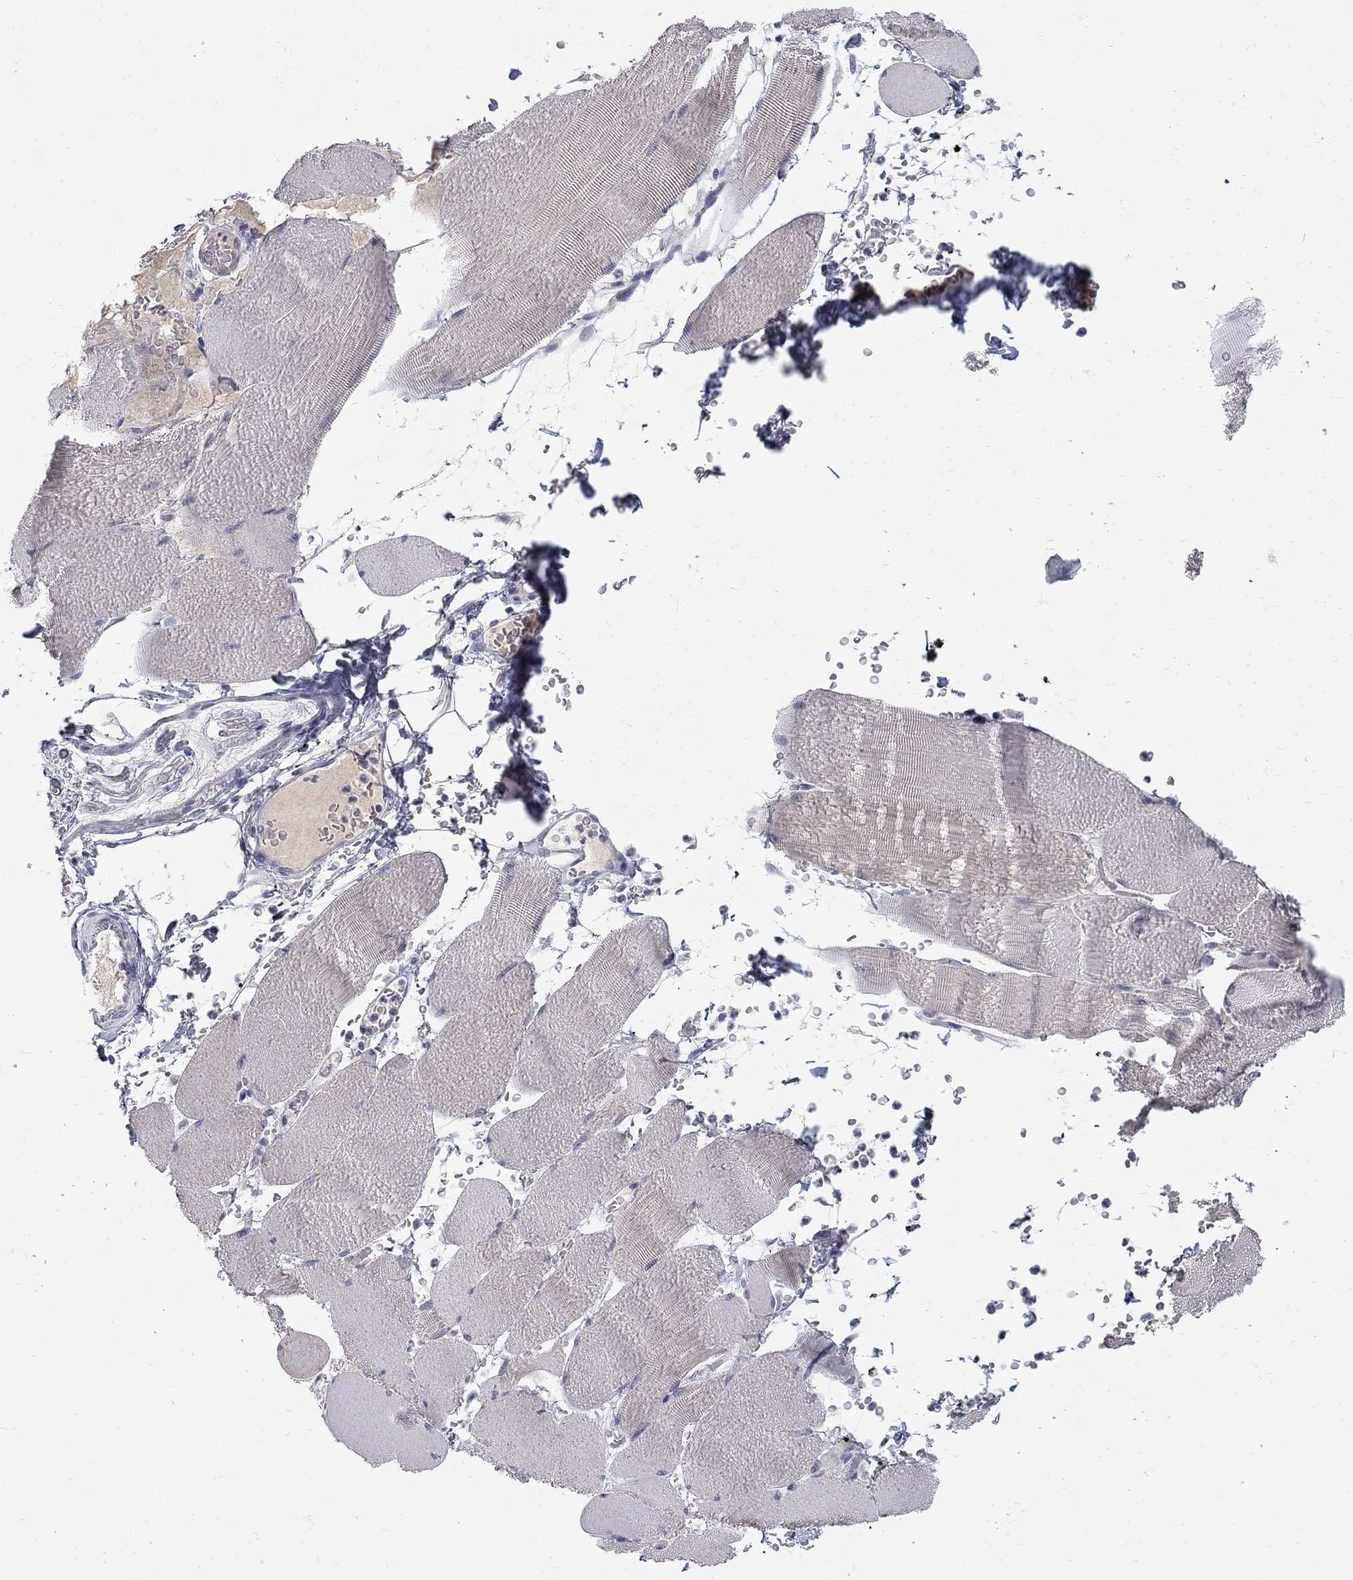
{"staining": {"intensity": "negative", "quantity": "none", "location": "none"}, "tissue": "skeletal muscle", "cell_type": "Myocytes", "image_type": "normal", "snomed": [{"axis": "morphology", "description": "Normal tissue, NOS"}, {"axis": "topography", "description": "Skeletal muscle"}], "caption": "Skeletal muscle stained for a protein using IHC reveals no expression myocytes.", "gene": "CTNND2", "patient": {"sex": "male", "age": 56}}